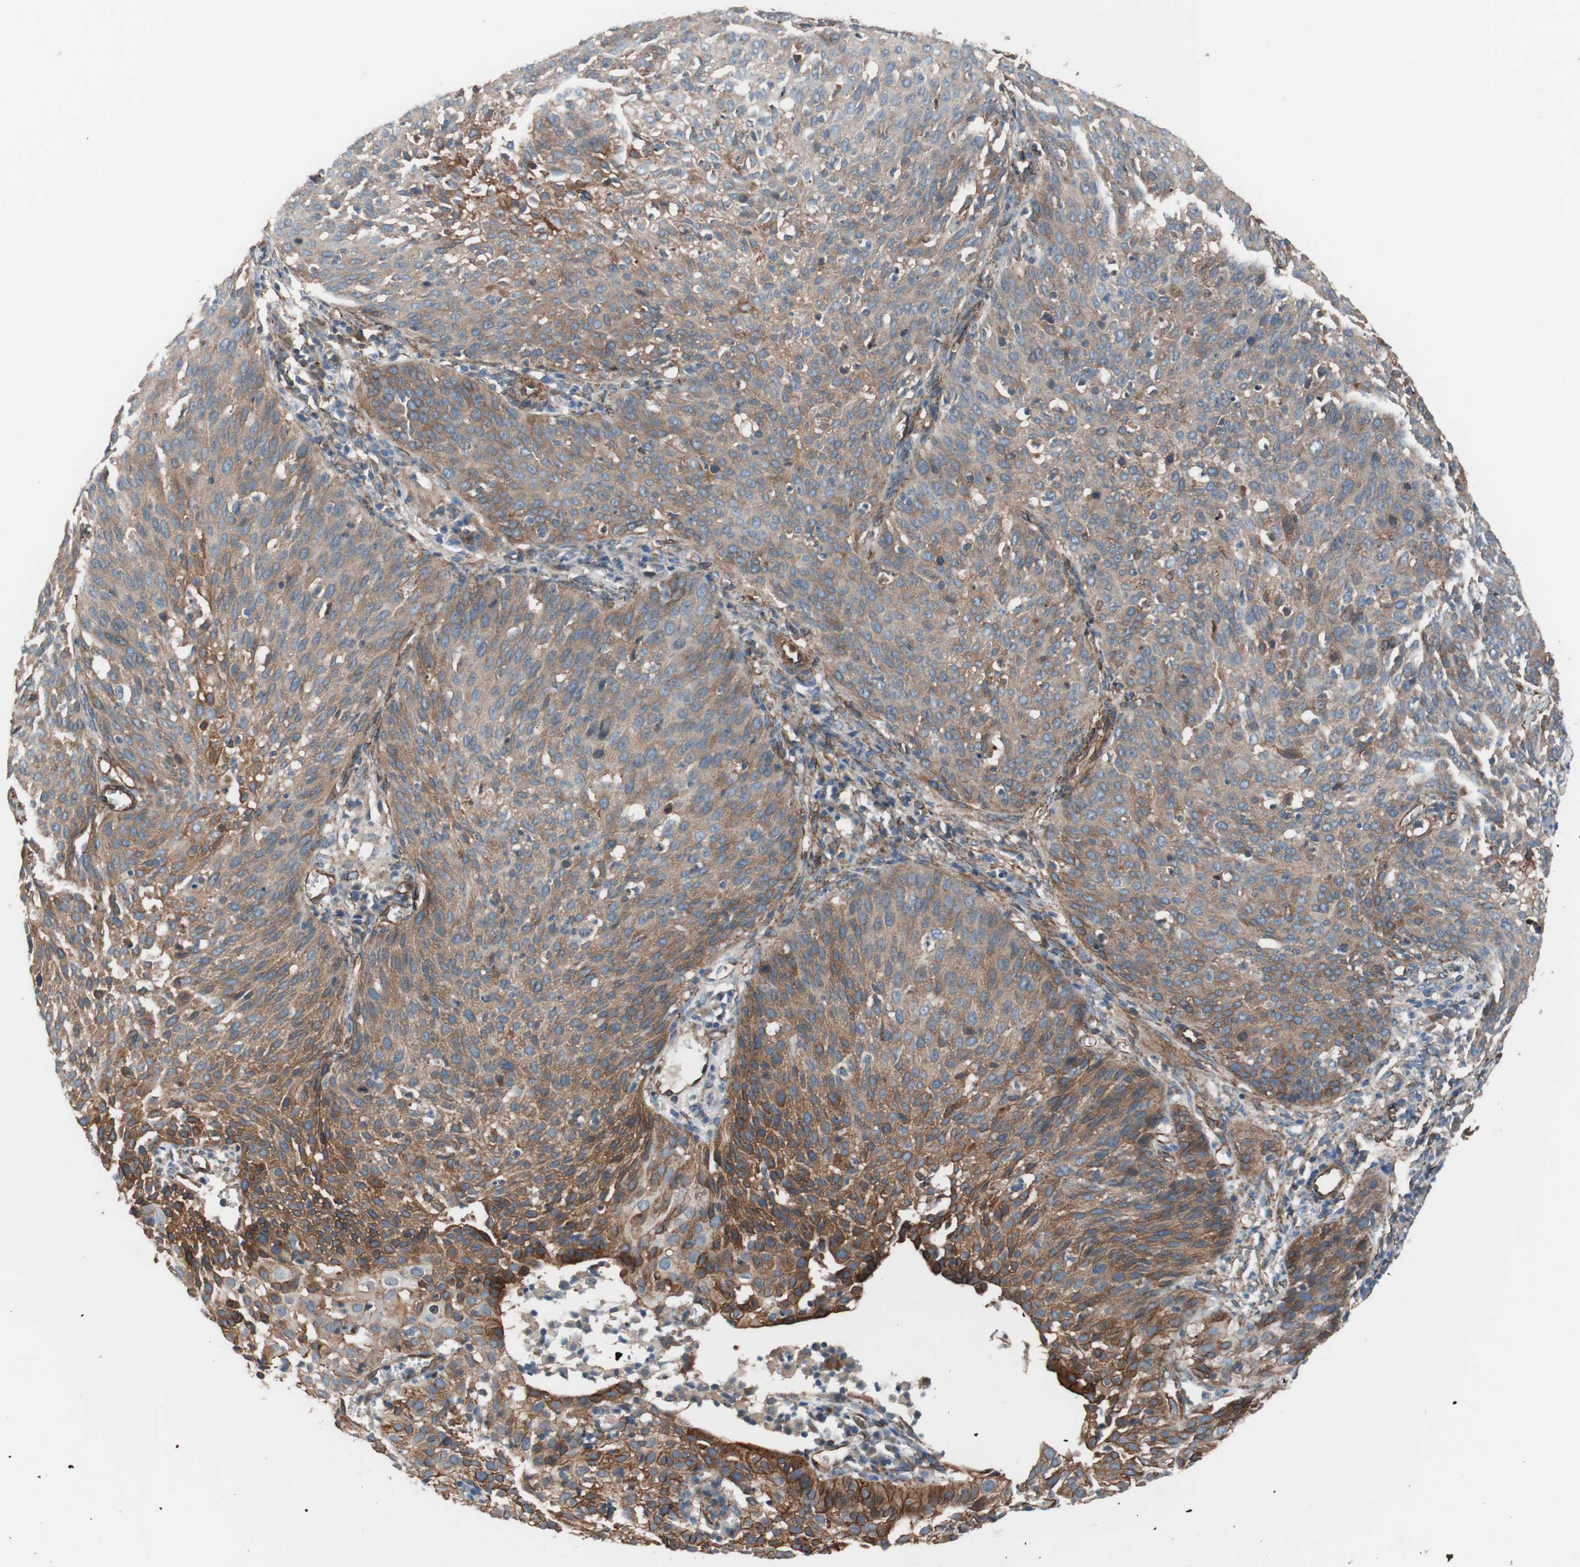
{"staining": {"intensity": "moderate", "quantity": ">75%", "location": "cytoplasmic/membranous"}, "tissue": "cervical cancer", "cell_type": "Tumor cells", "image_type": "cancer", "snomed": [{"axis": "morphology", "description": "Squamous cell carcinoma, NOS"}, {"axis": "topography", "description": "Cervix"}], "caption": "Immunohistochemical staining of human cervical cancer (squamous cell carcinoma) demonstrates moderate cytoplasmic/membranous protein positivity in about >75% of tumor cells.", "gene": "SPINT1", "patient": {"sex": "female", "age": 38}}